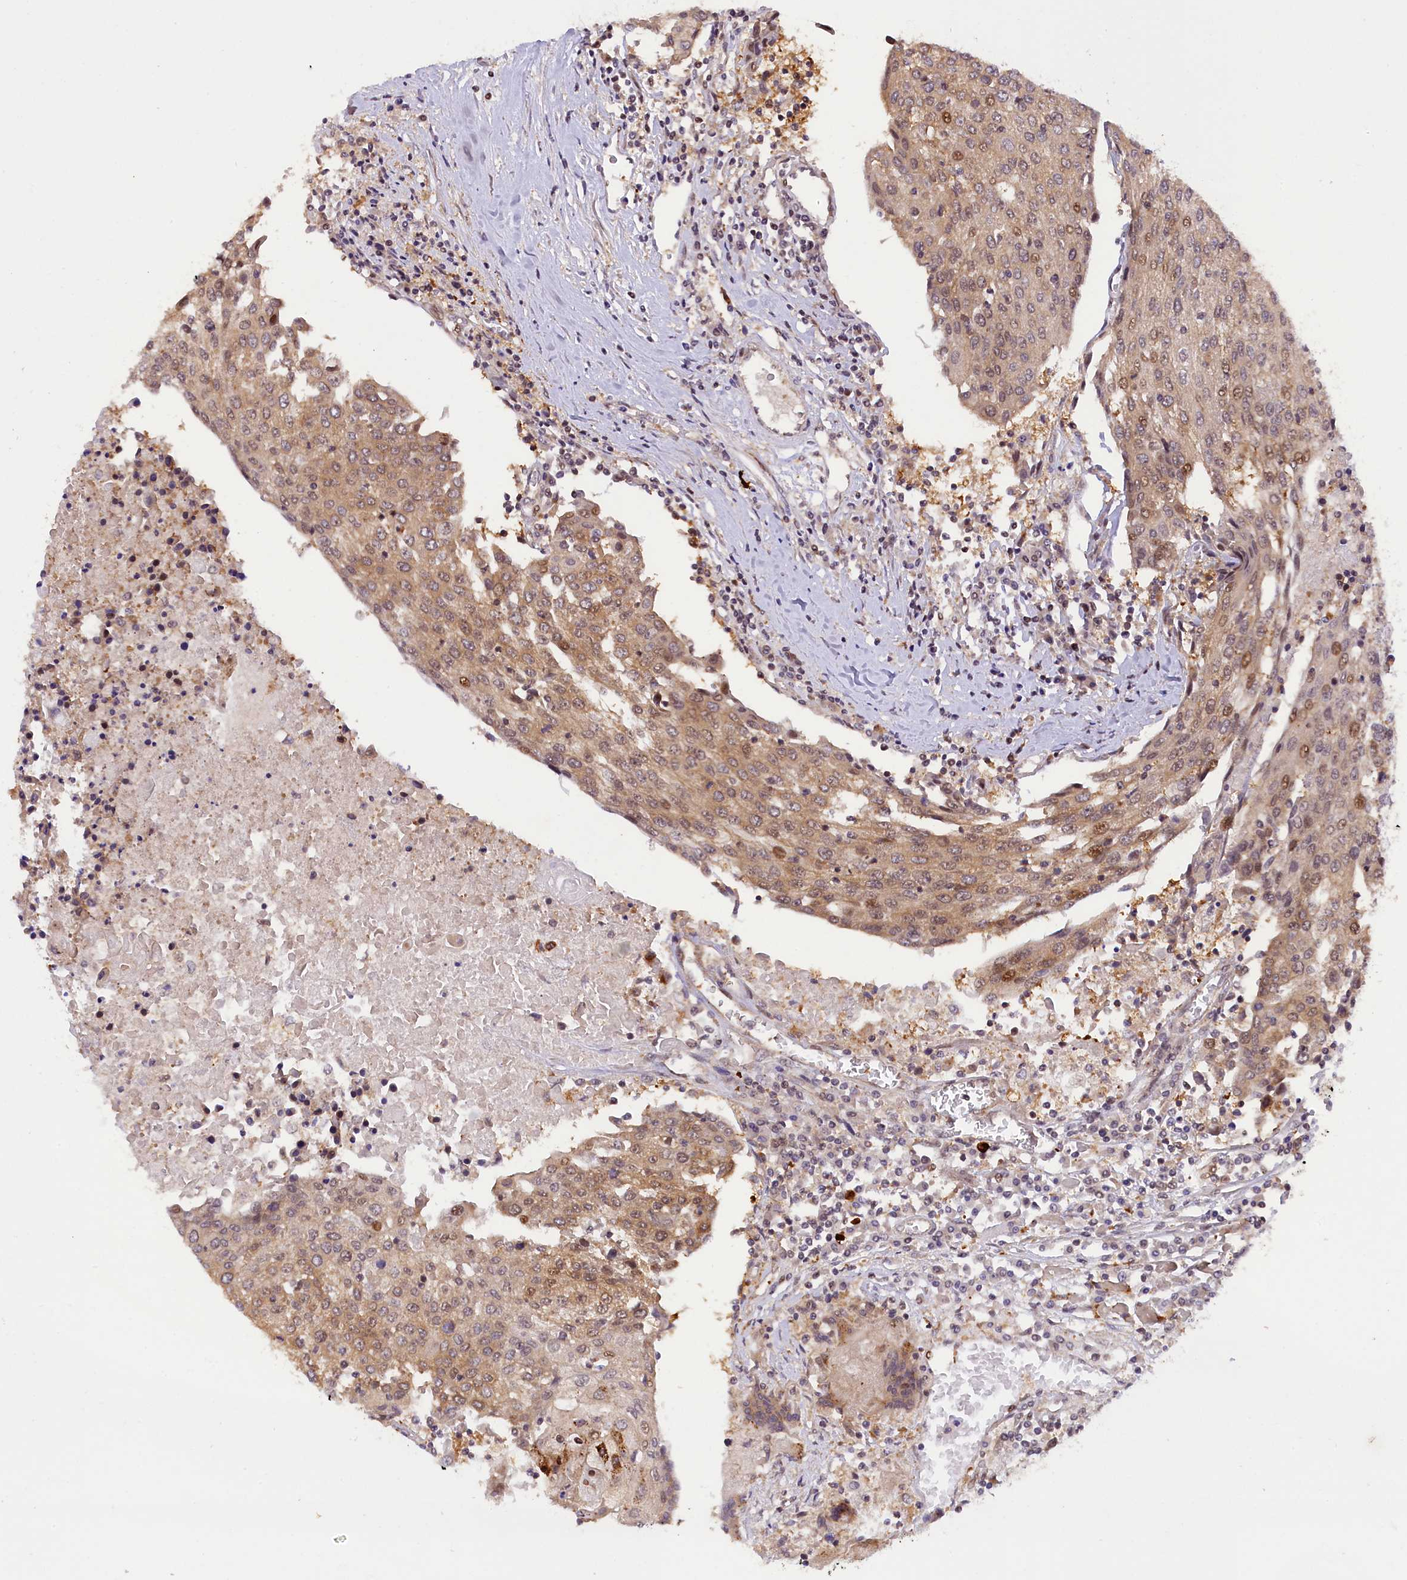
{"staining": {"intensity": "moderate", "quantity": ">75%", "location": "cytoplasmic/membranous,nuclear"}, "tissue": "urothelial cancer", "cell_type": "Tumor cells", "image_type": "cancer", "snomed": [{"axis": "morphology", "description": "Urothelial carcinoma, High grade"}, {"axis": "topography", "description": "Urinary bladder"}], "caption": "Human urothelial cancer stained for a protein (brown) reveals moderate cytoplasmic/membranous and nuclear positive staining in approximately >75% of tumor cells.", "gene": "SAMD4A", "patient": {"sex": "female", "age": 85}}